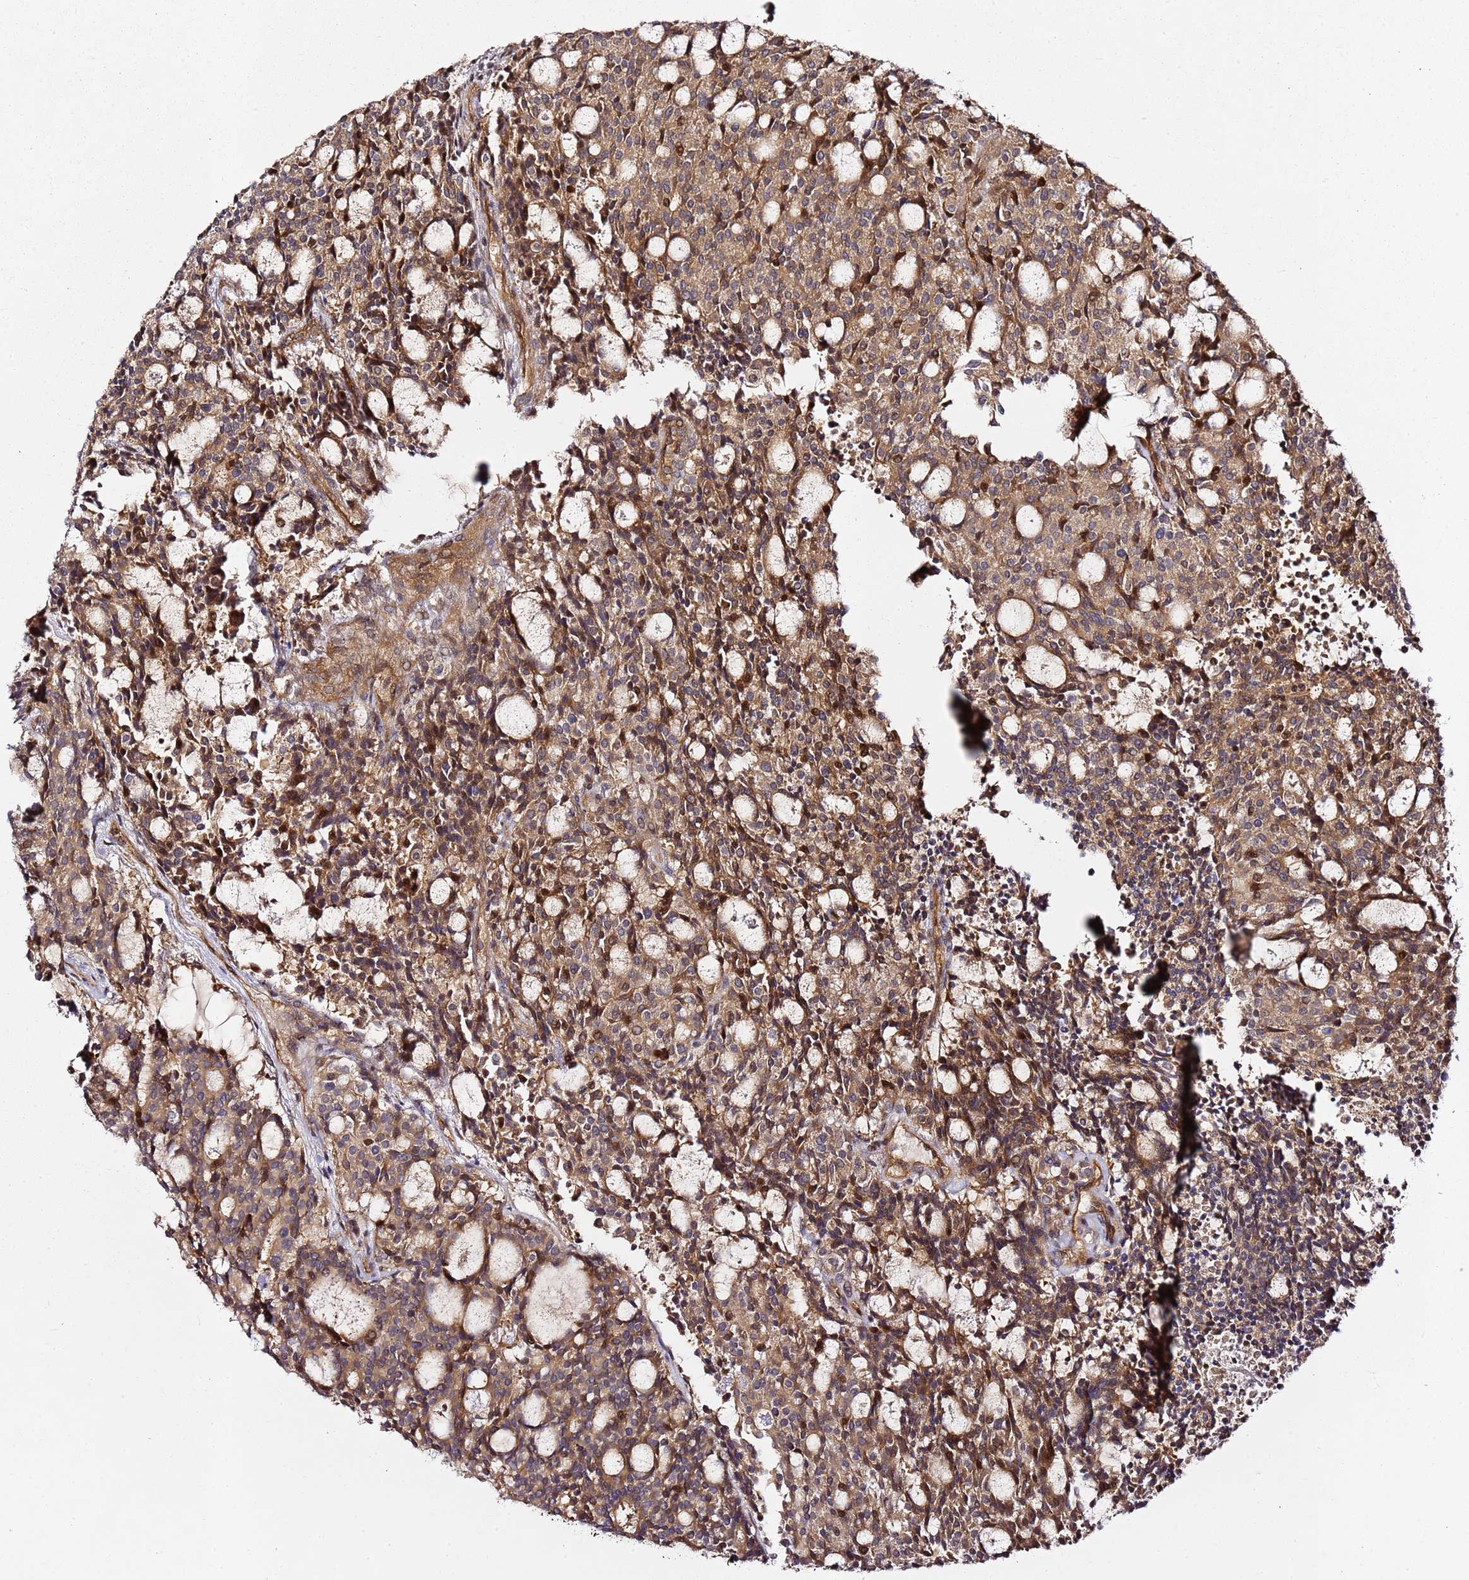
{"staining": {"intensity": "moderate", "quantity": ">75%", "location": "cytoplasmic/membranous"}, "tissue": "carcinoid", "cell_type": "Tumor cells", "image_type": "cancer", "snomed": [{"axis": "morphology", "description": "Carcinoid, malignant, NOS"}, {"axis": "topography", "description": "Pancreas"}], "caption": "Tumor cells reveal moderate cytoplasmic/membranous positivity in approximately >75% of cells in malignant carcinoid.", "gene": "PRMT7", "patient": {"sex": "female", "age": 54}}